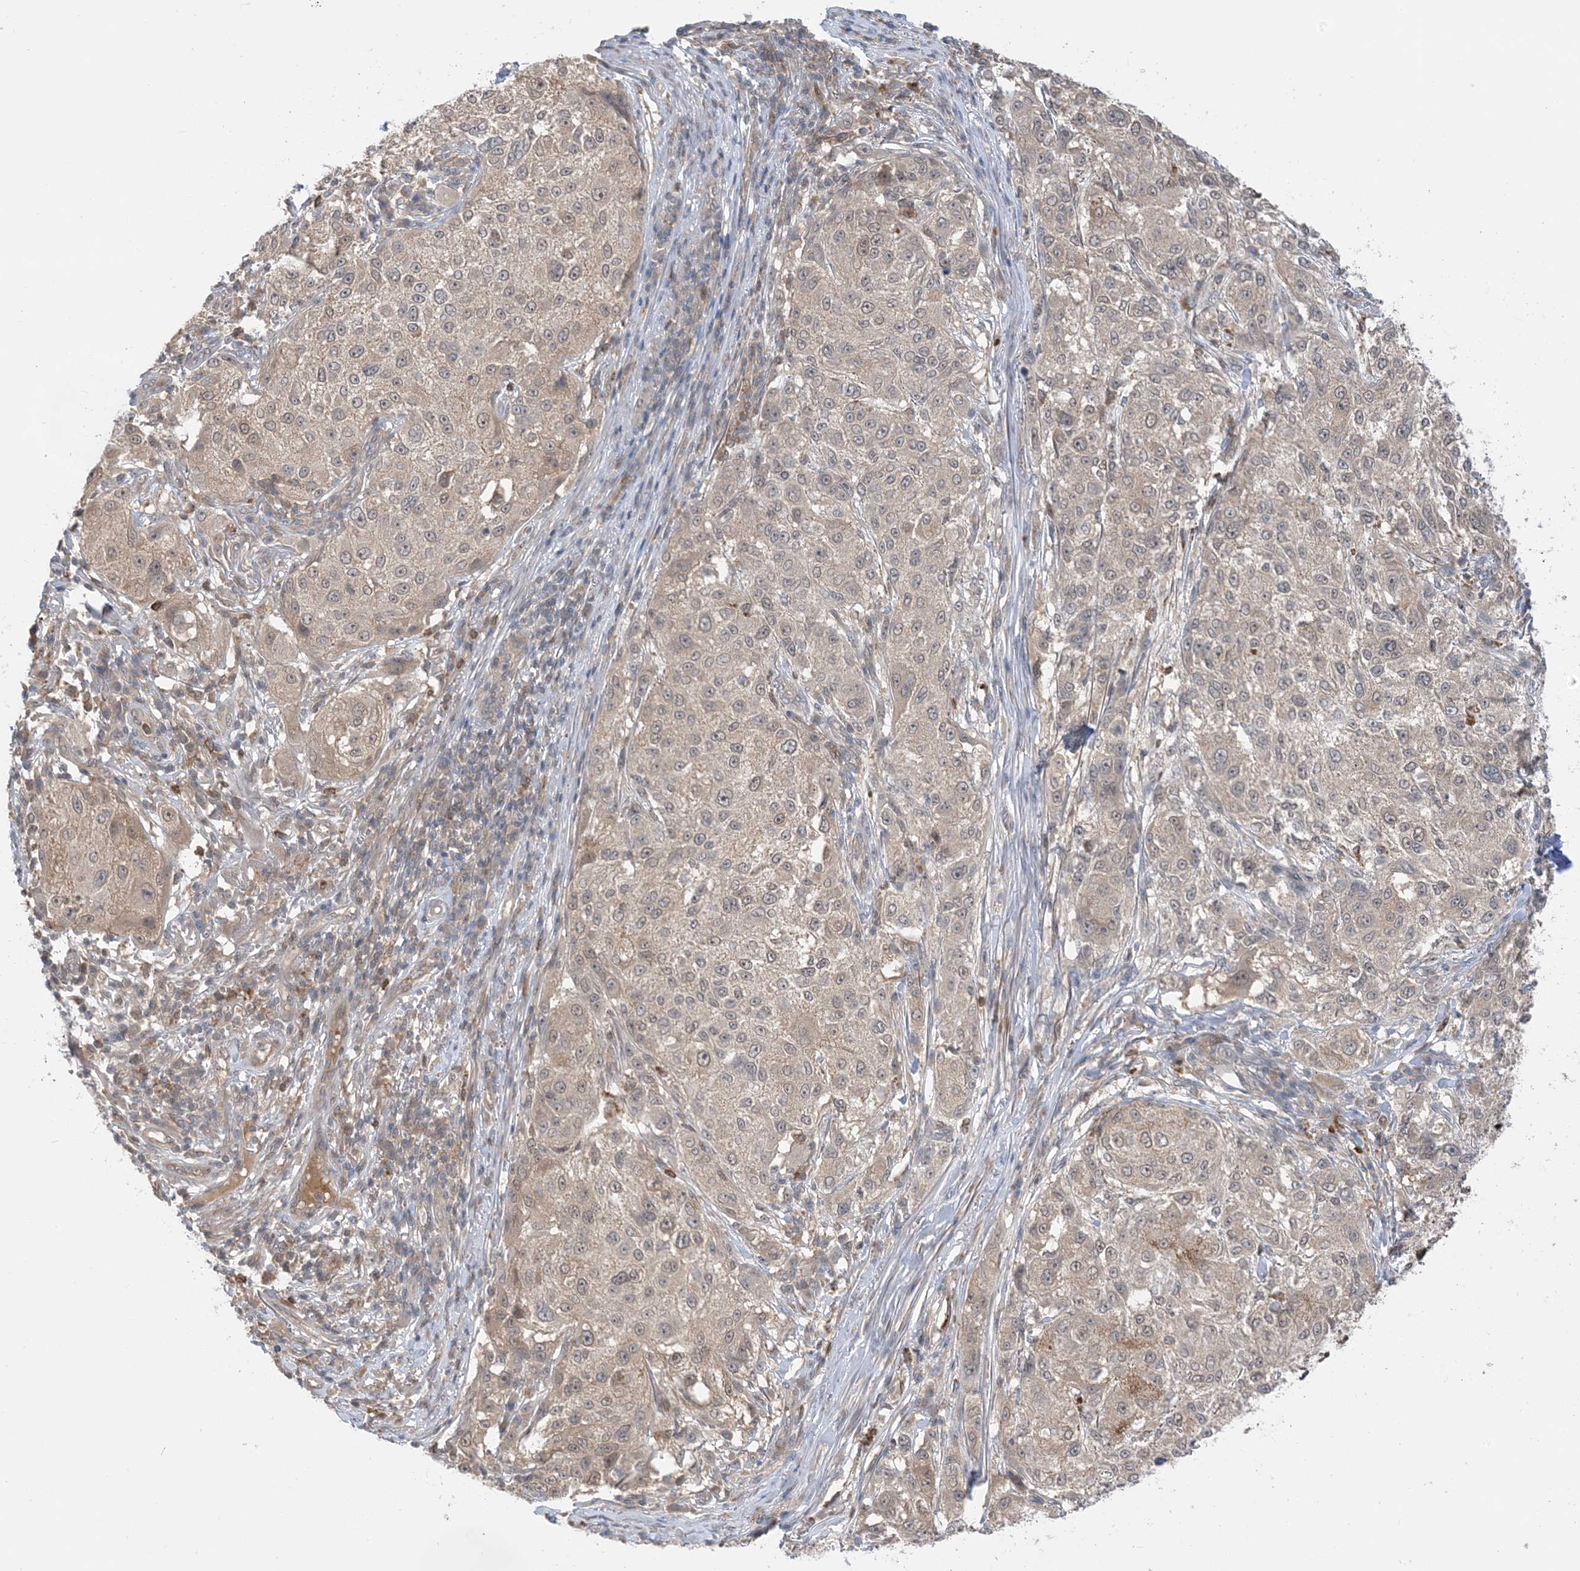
{"staining": {"intensity": "weak", "quantity": "<25%", "location": "cytoplasmic/membranous"}, "tissue": "melanoma", "cell_type": "Tumor cells", "image_type": "cancer", "snomed": [{"axis": "morphology", "description": "Necrosis, NOS"}, {"axis": "morphology", "description": "Malignant melanoma, NOS"}, {"axis": "topography", "description": "Skin"}], "caption": "Tumor cells are negative for brown protein staining in melanoma. The staining is performed using DAB (3,3'-diaminobenzidine) brown chromogen with nuclei counter-stained in using hematoxylin.", "gene": "WDR26", "patient": {"sex": "female", "age": 87}}